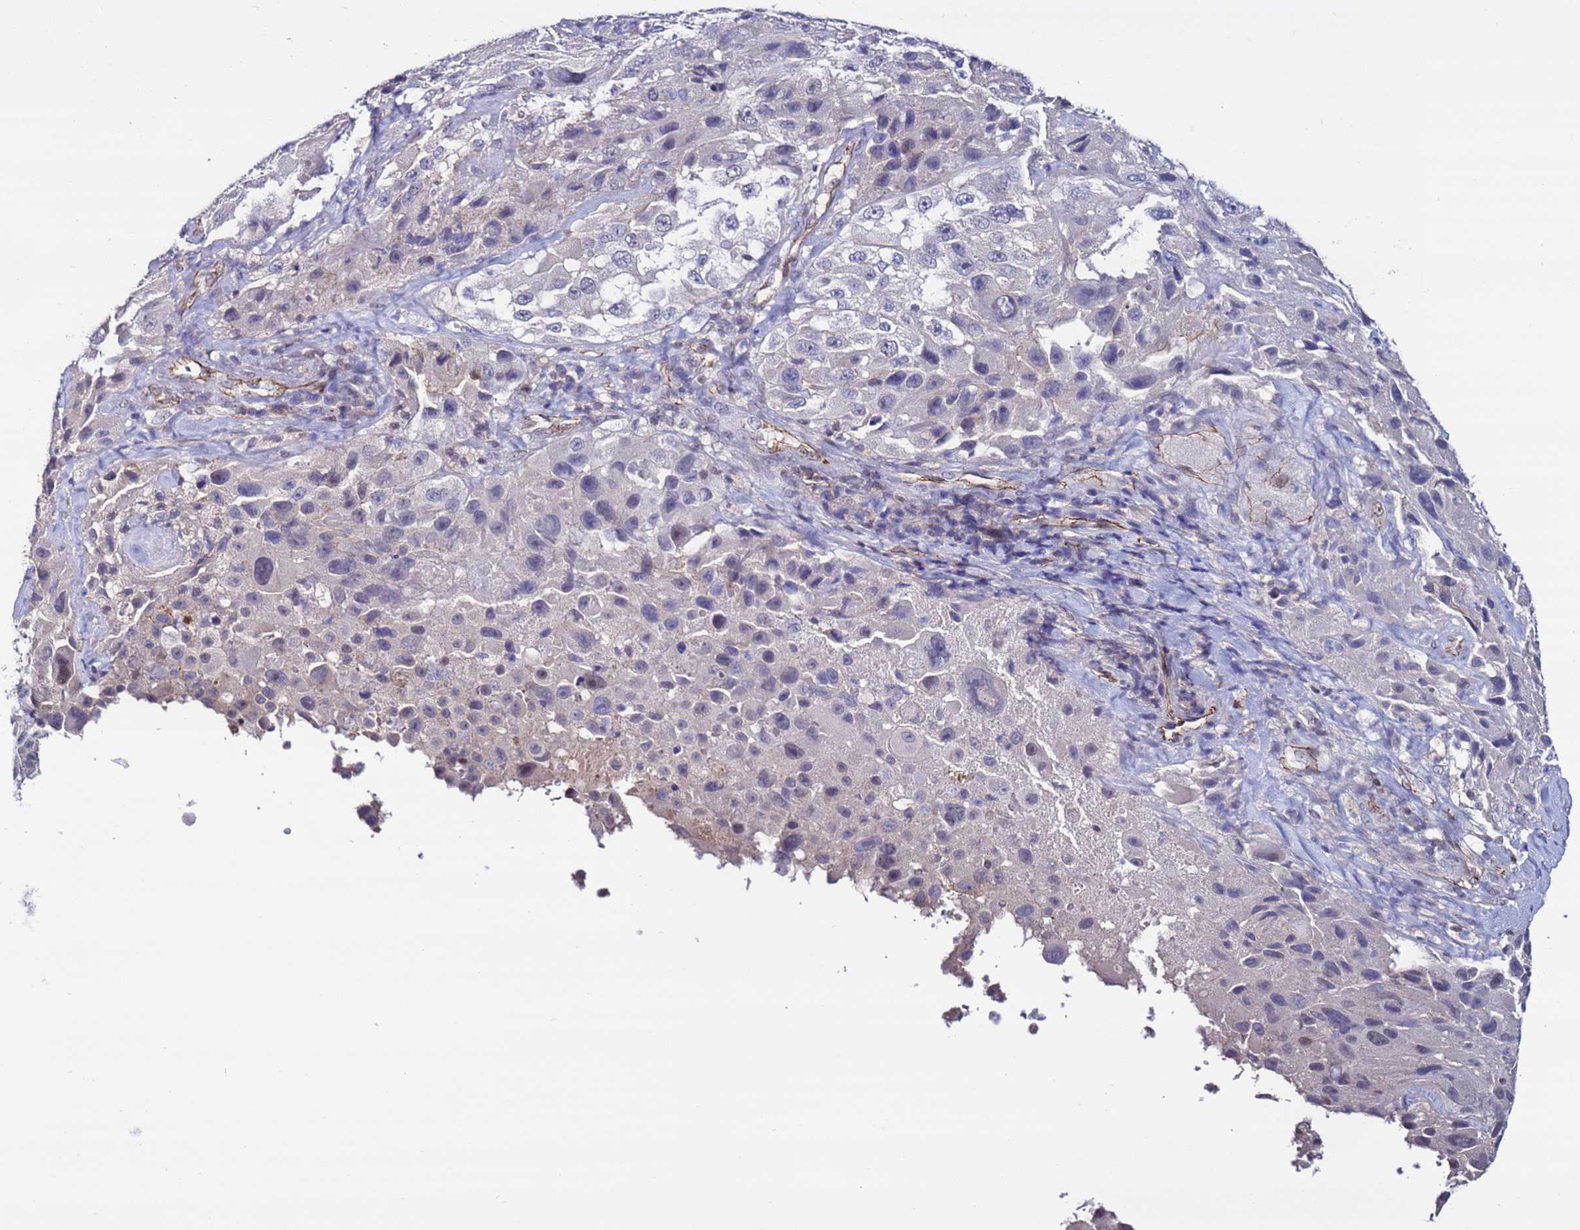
{"staining": {"intensity": "negative", "quantity": "none", "location": "none"}, "tissue": "melanoma", "cell_type": "Tumor cells", "image_type": "cancer", "snomed": [{"axis": "morphology", "description": "Malignant melanoma, Metastatic site"}, {"axis": "topography", "description": "Lymph node"}], "caption": "Melanoma was stained to show a protein in brown. There is no significant positivity in tumor cells.", "gene": "TENM3", "patient": {"sex": "male", "age": 62}}